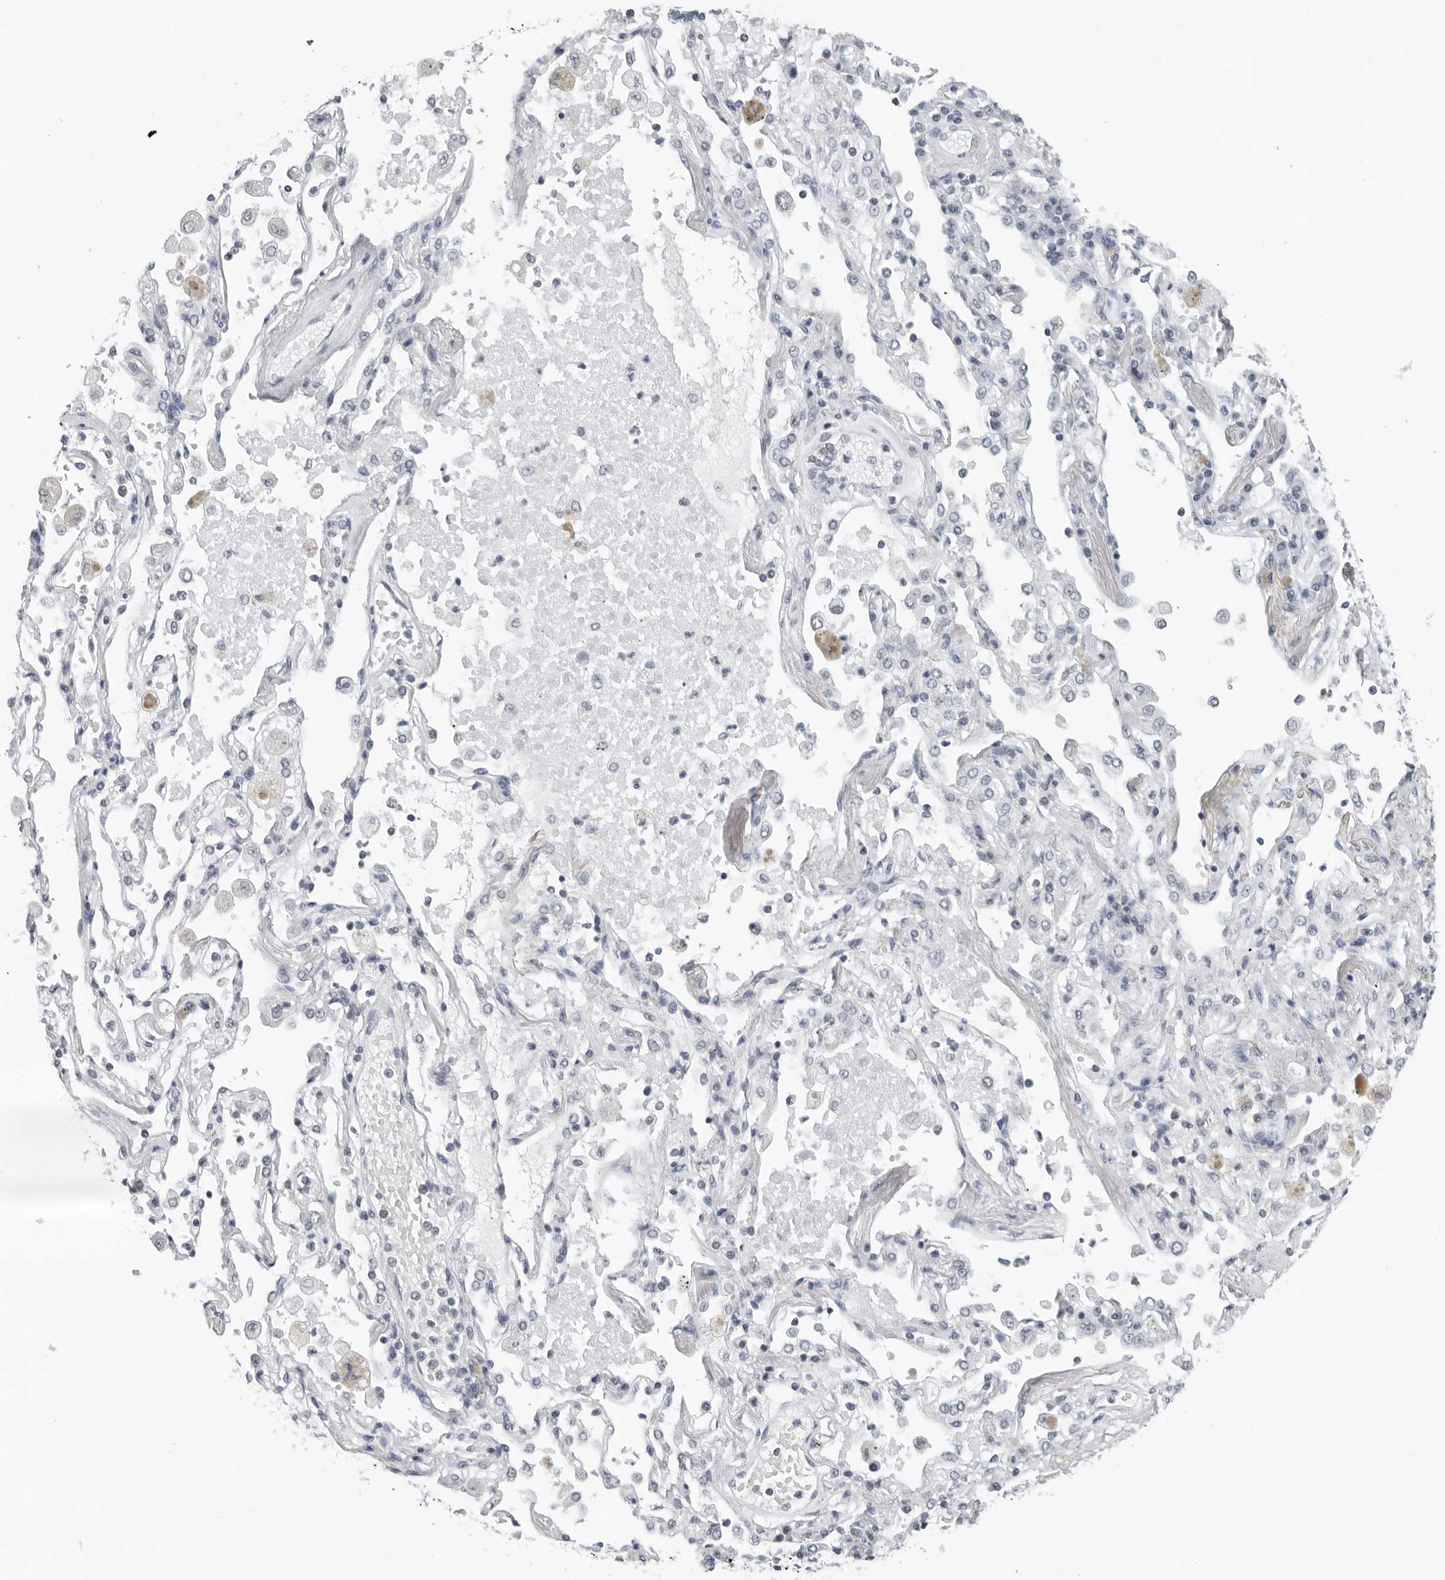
{"staining": {"intensity": "negative", "quantity": "none", "location": "none"}, "tissue": "lung cancer", "cell_type": "Tumor cells", "image_type": "cancer", "snomed": [{"axis": "morphology", "description": "Adenocarcinoma, NOS"}, {"axis": "topography", "description": "Lung"}], "caption": "Tumor cells are negative for protein expression in human adenocarcinoma (lung).", "gene": "FLG2", "patient": {"sex": "male", "age": 63}}